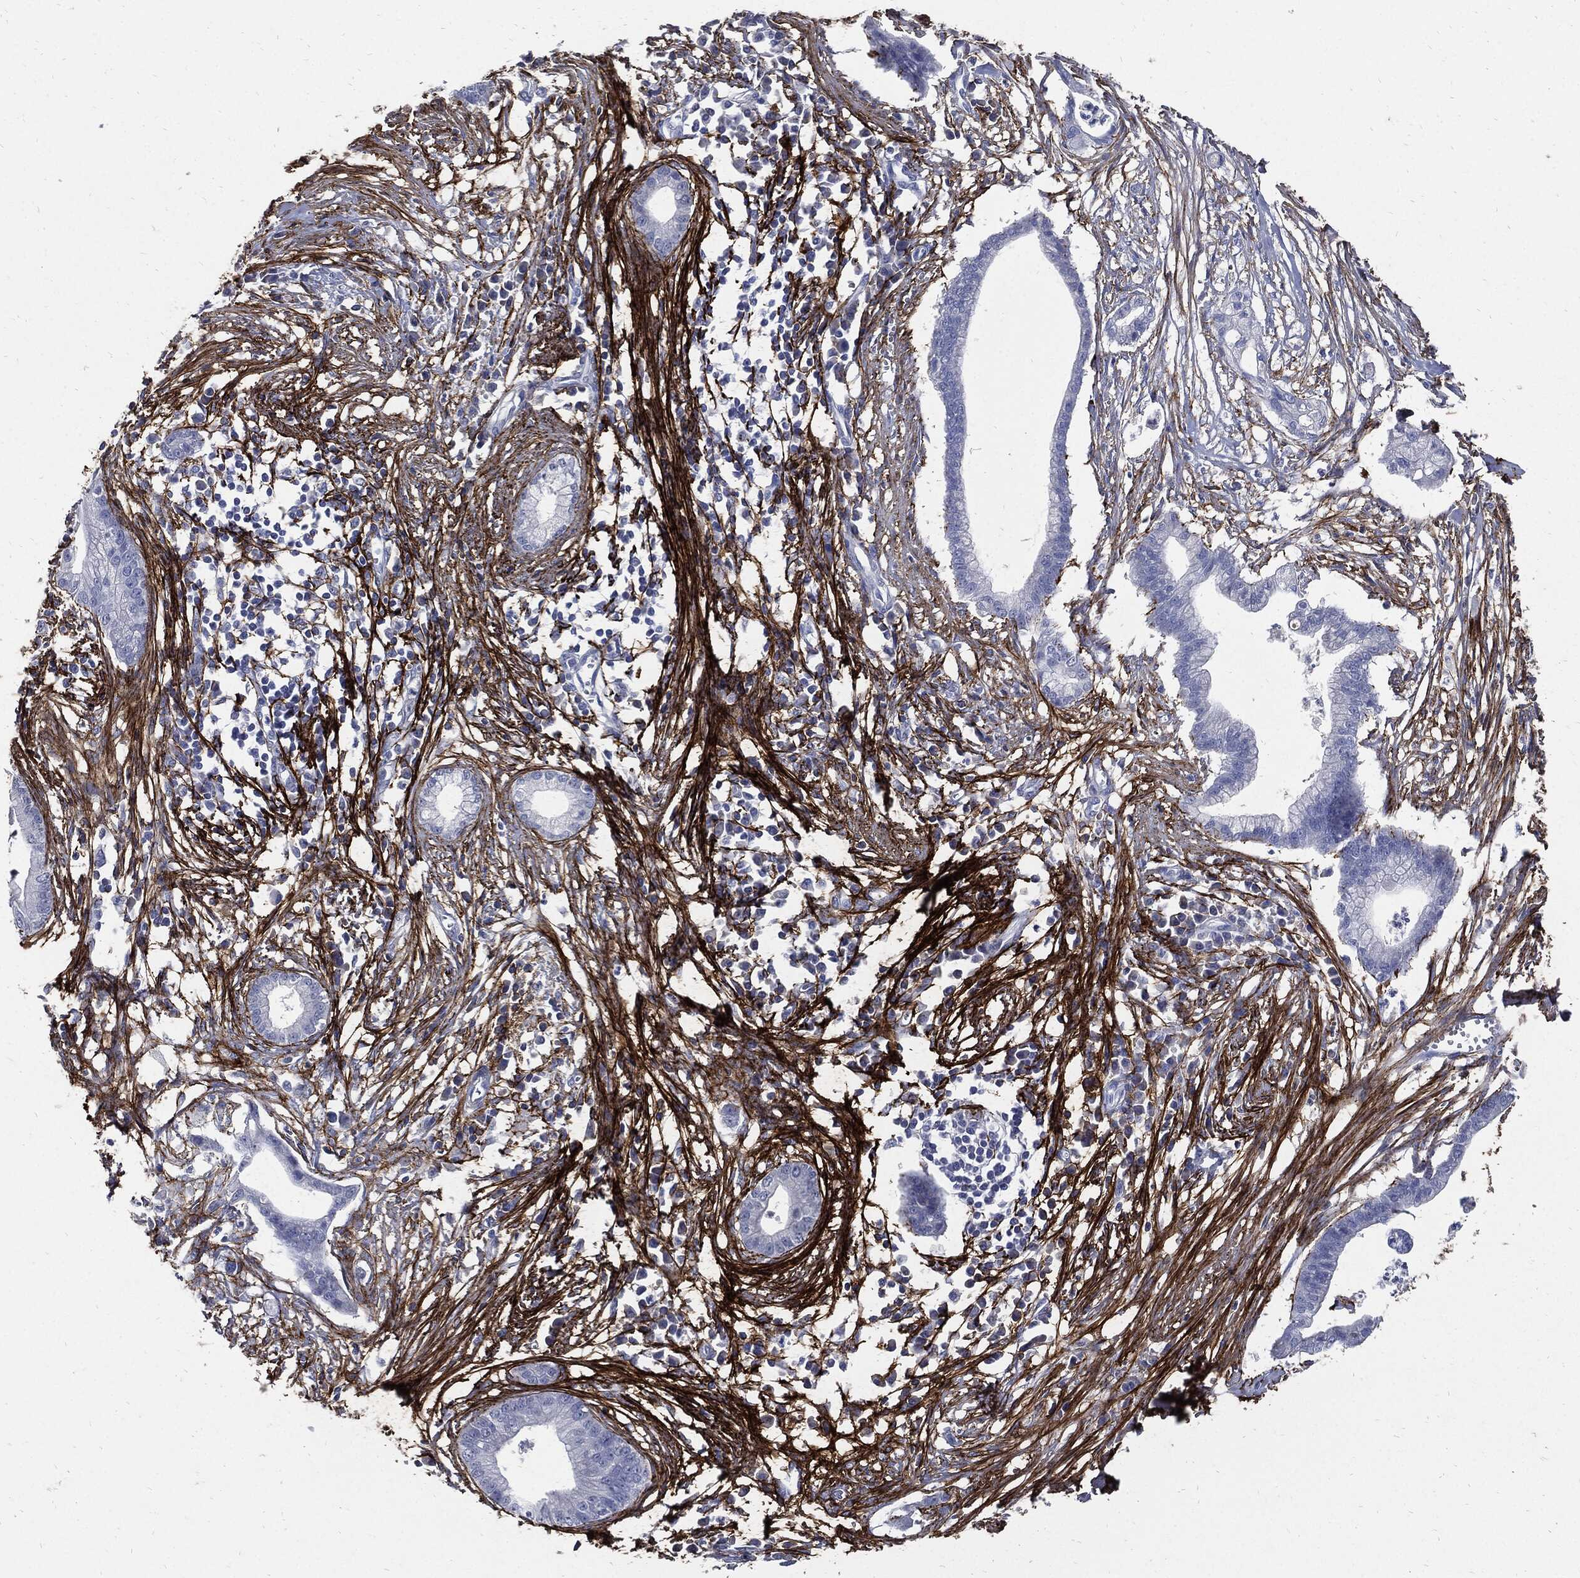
{"staining": {"intensity": "negative", "quantity": "none", "location": "none"}, "tissue": "pancreatic cancer", "cell_type": "Tumor cells", "image_type": "cancer", "snomed": [{"axis": "morphology", "description": "Normal tissue, NOS"}, {"axis": "morphology", "description": "Adenocarcinoma, NOS"}, {"axis": "topography", "description": "Pancreas"}], "caption": "Immunohistochemical staining of human pancreatic cancer shows no significant expression in tumor cells.", "gene": "FBN1", "patient": {"sex": "female", "age": 58}}